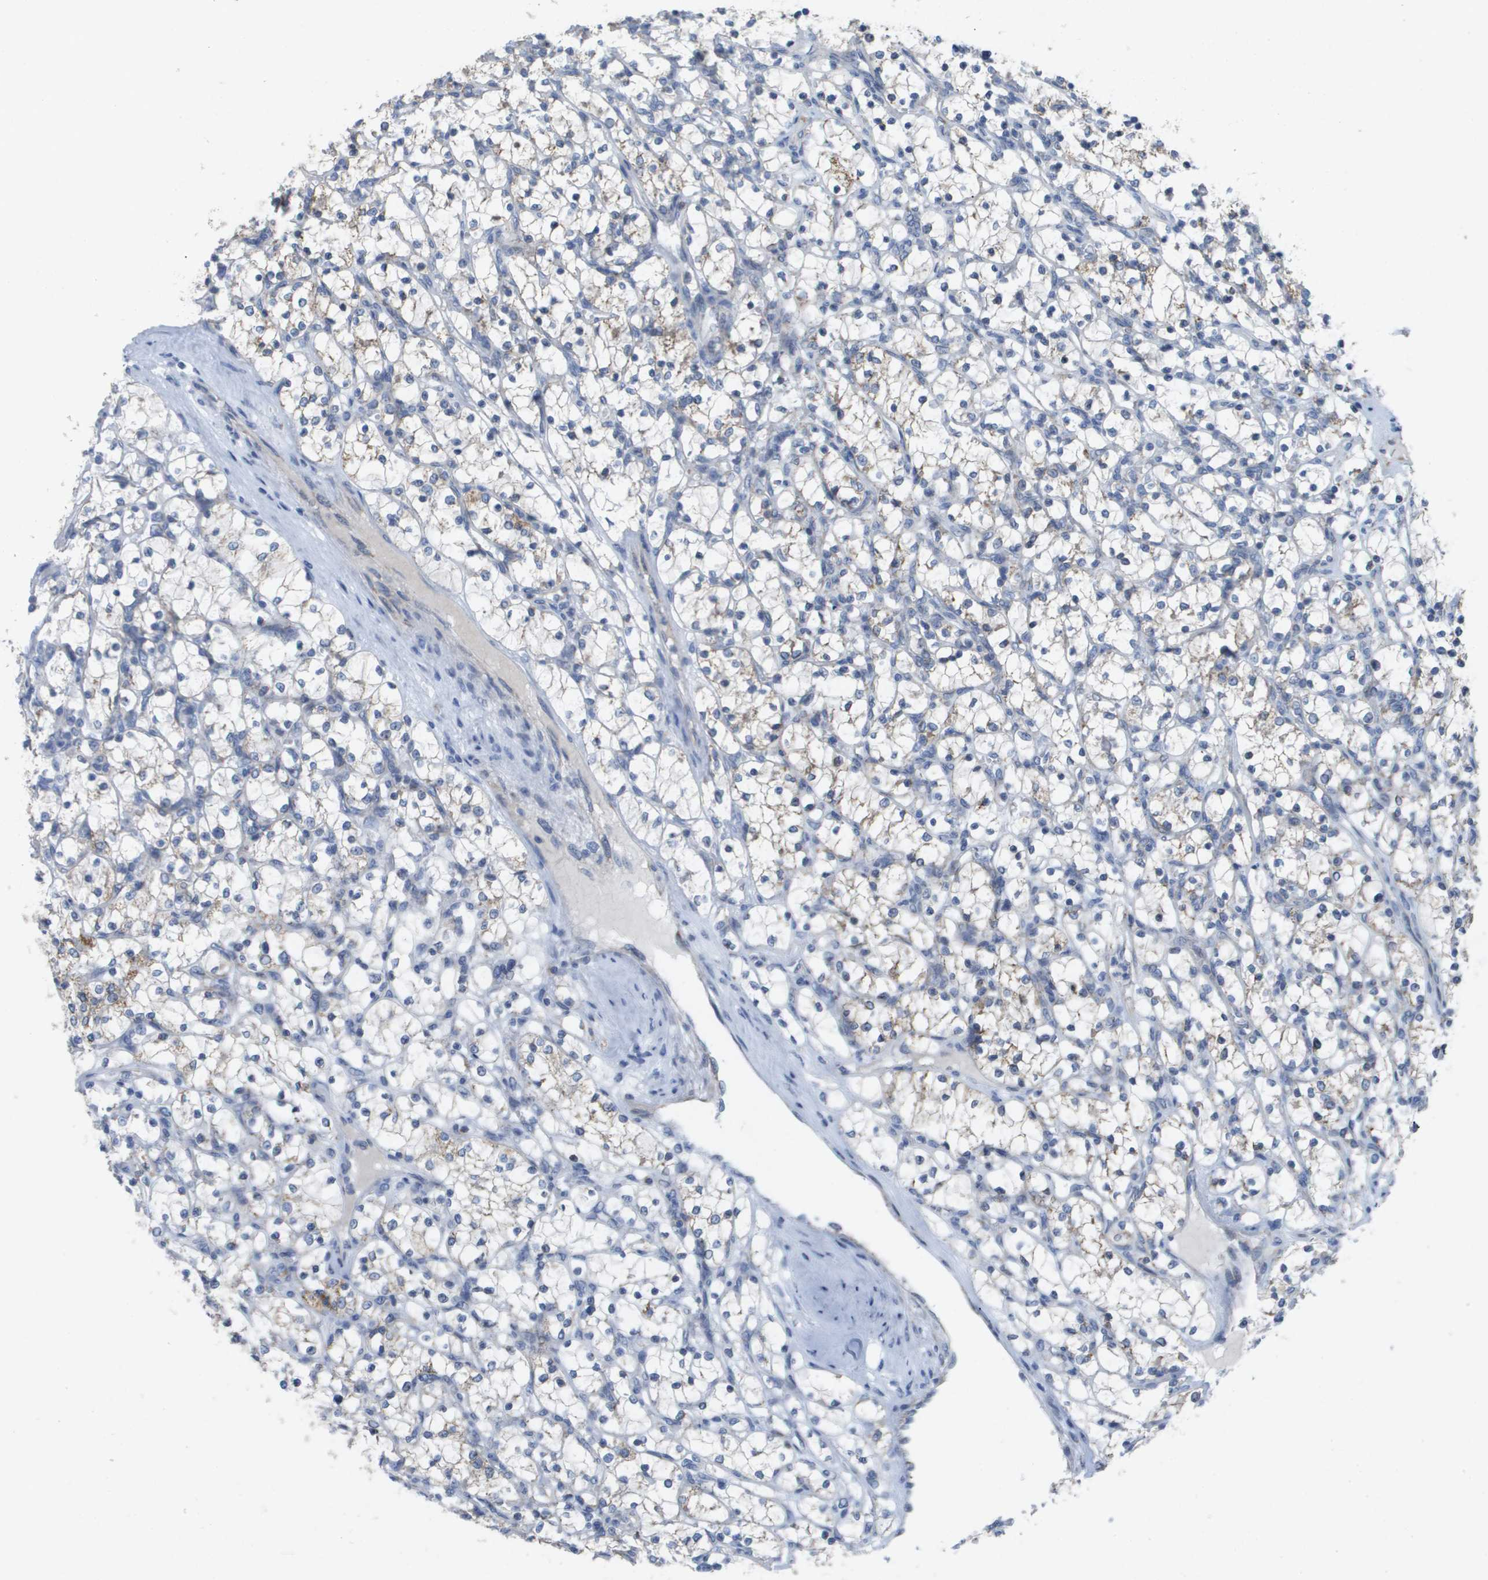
{"staining": {"intensity": "weak", "quantity": "25%-75%", "location": "cytoplasmic/membranous"}, "tissue": "renal cancer", "cell_type": "Tumor cells", "image_type": "cancer", "snomed": [{"axis": "morphology", "description": "Adenocarcinoma, NOS"}, {"axis": "topography", "description": "Kidney"}], "caption": "Weak cytoplasmic/membranous protein staining is identified in approximately 25%-75% of tumor cells in adenocarcinoma (renal).", "gene": "TMEM223", "patient": {"sex": "female", "age": 69}}